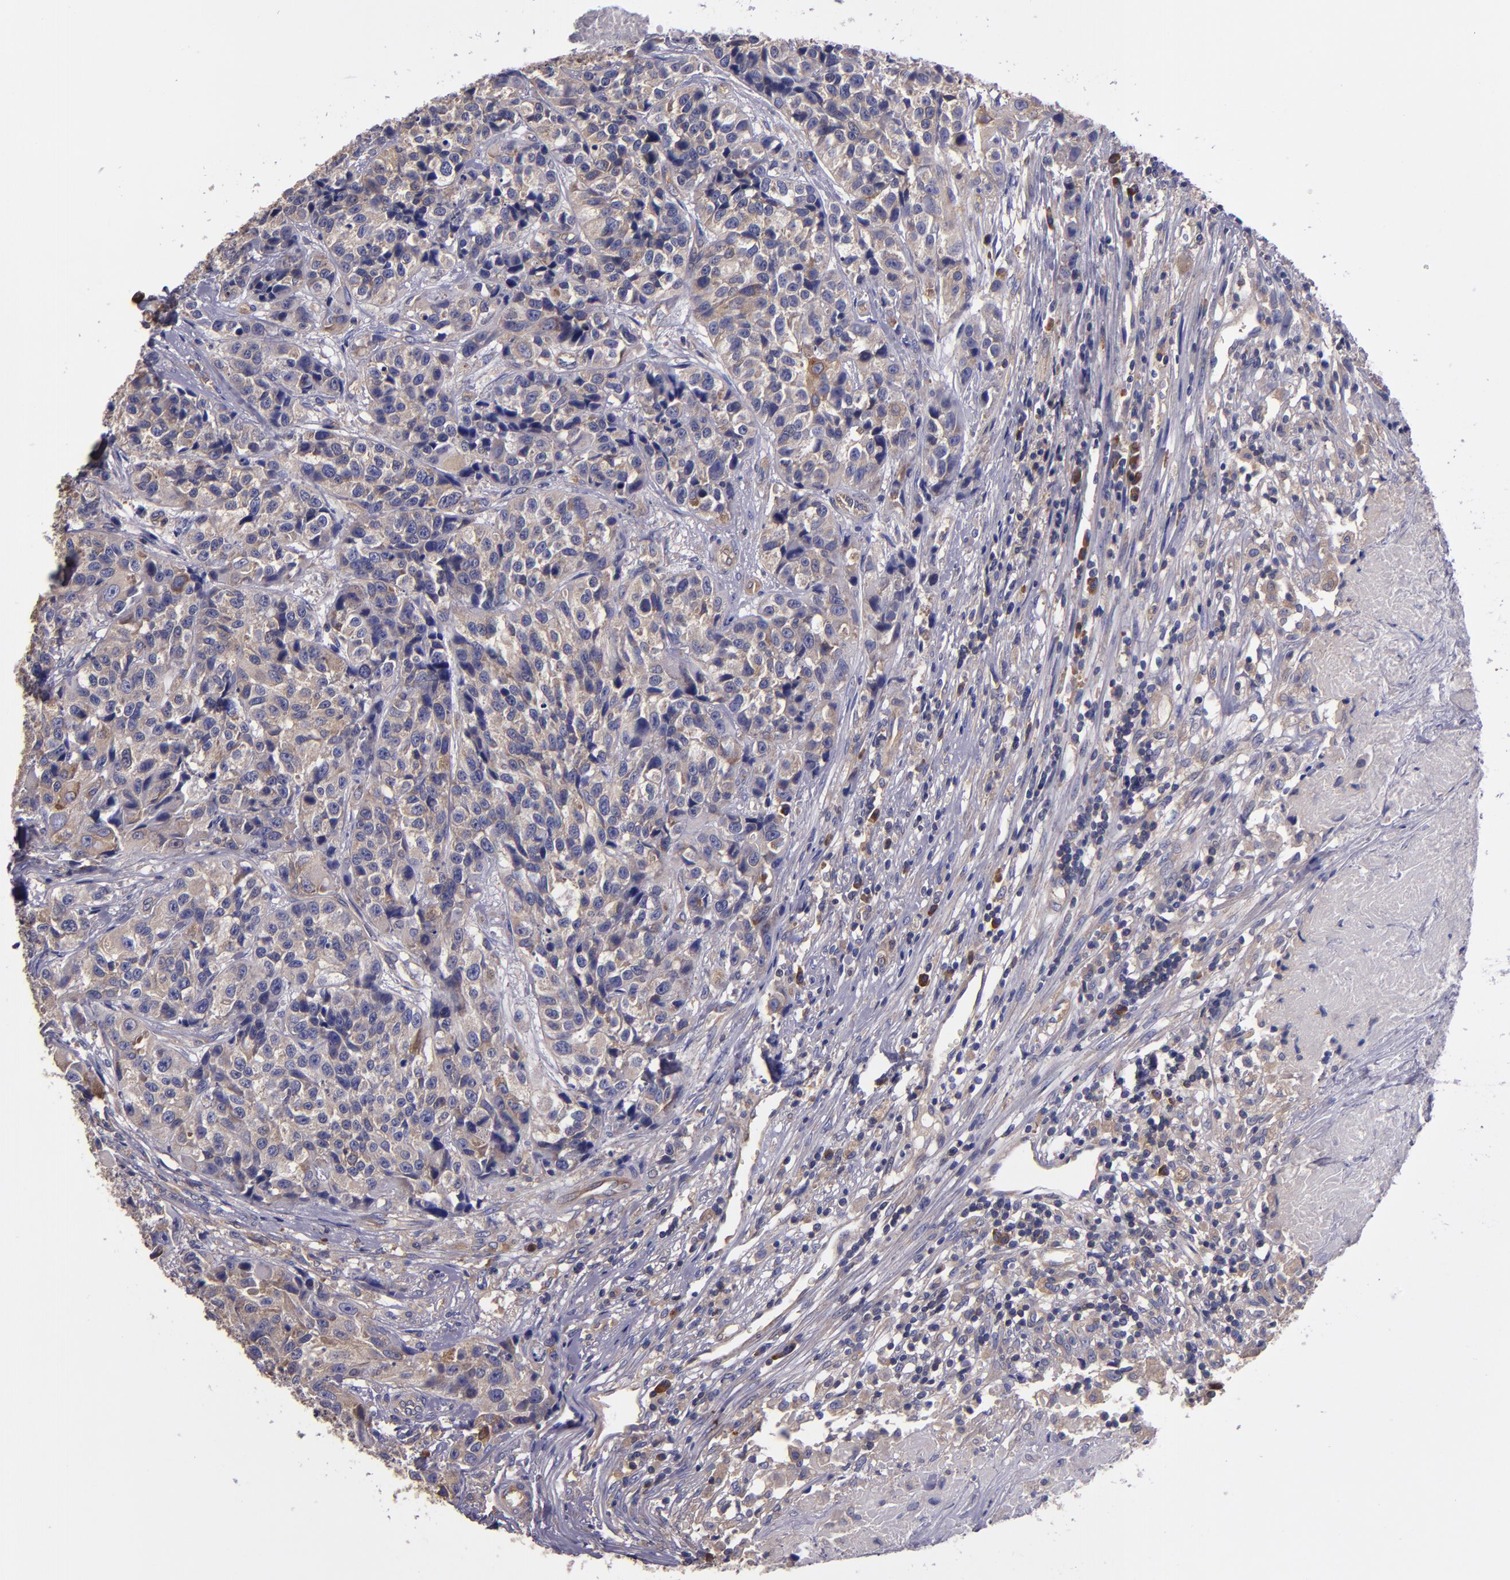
{"staining": {"intensity": "weak", "quantity": ">75%", "location": "cytoplasmic/membranous"}, "tissue": "urothelial cancer", "cell_type": "Tumor cells", "image_type": "cancer", "snomed": [{"axis": "morphology", "description": "Urothelial carcinoma, High grade"}, {"axis": "topography", "description": "Urinary bladder"}], "caption": "Protein staining of urothelial cancer tissue exhibits weak cytoplasmic/membranous expression in approximately >75% of tumor cells. Using DAB (3,3'-diaminobenzidine) (brown) and hematoxylin (blue) stains, captured at high magnification using brightfield microscopy.", "gene": "CARS1", "patient": {"sex": "female", "age": 81}}